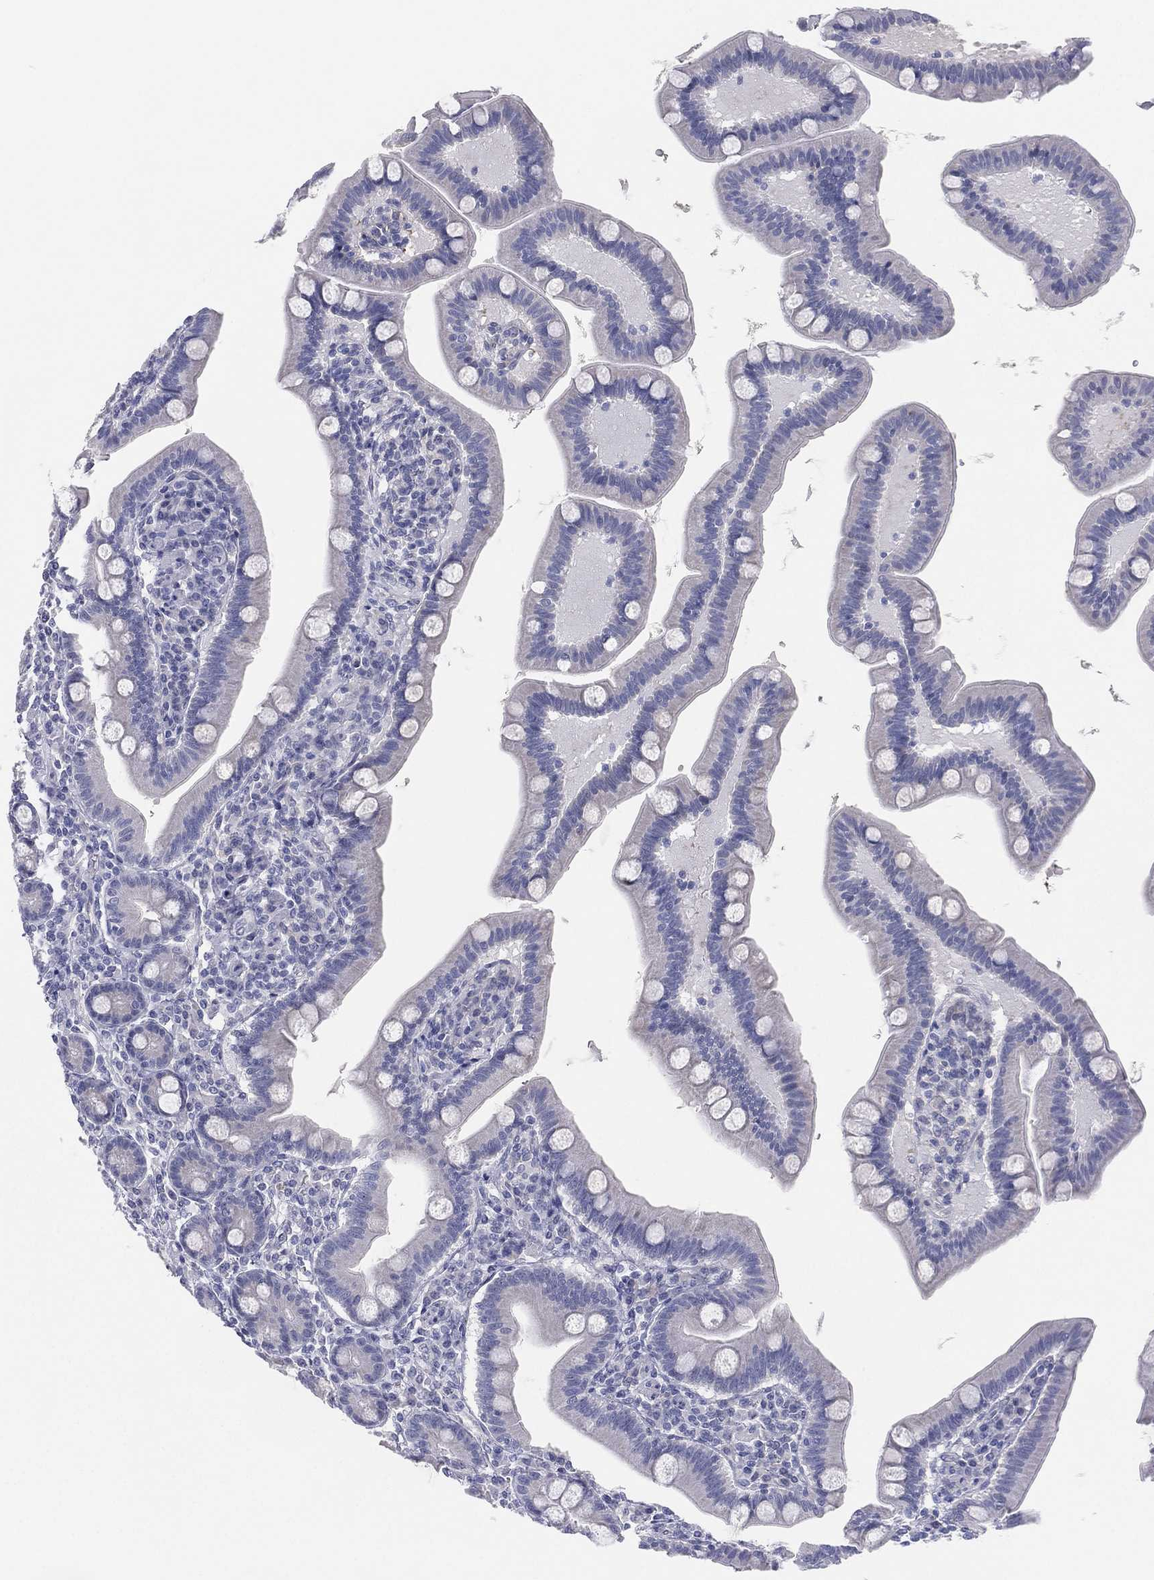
{"staining": {"intensity": "negative", "quantity": "none", "location": "none"}, "tissue": "small intestine", "cell_type": "Glandular cells", "image_type": "normal", "snomed": [{"axis": "morphology", "description": "Normal tissue, NOS"}, {"axis": "topography", "description": "Small intestine"}], "caption": "The IHC image has no significant expression in glandular cells of small intestine.", "gene": "MLF1", "patient": {"sex": "male", "age": 66}}